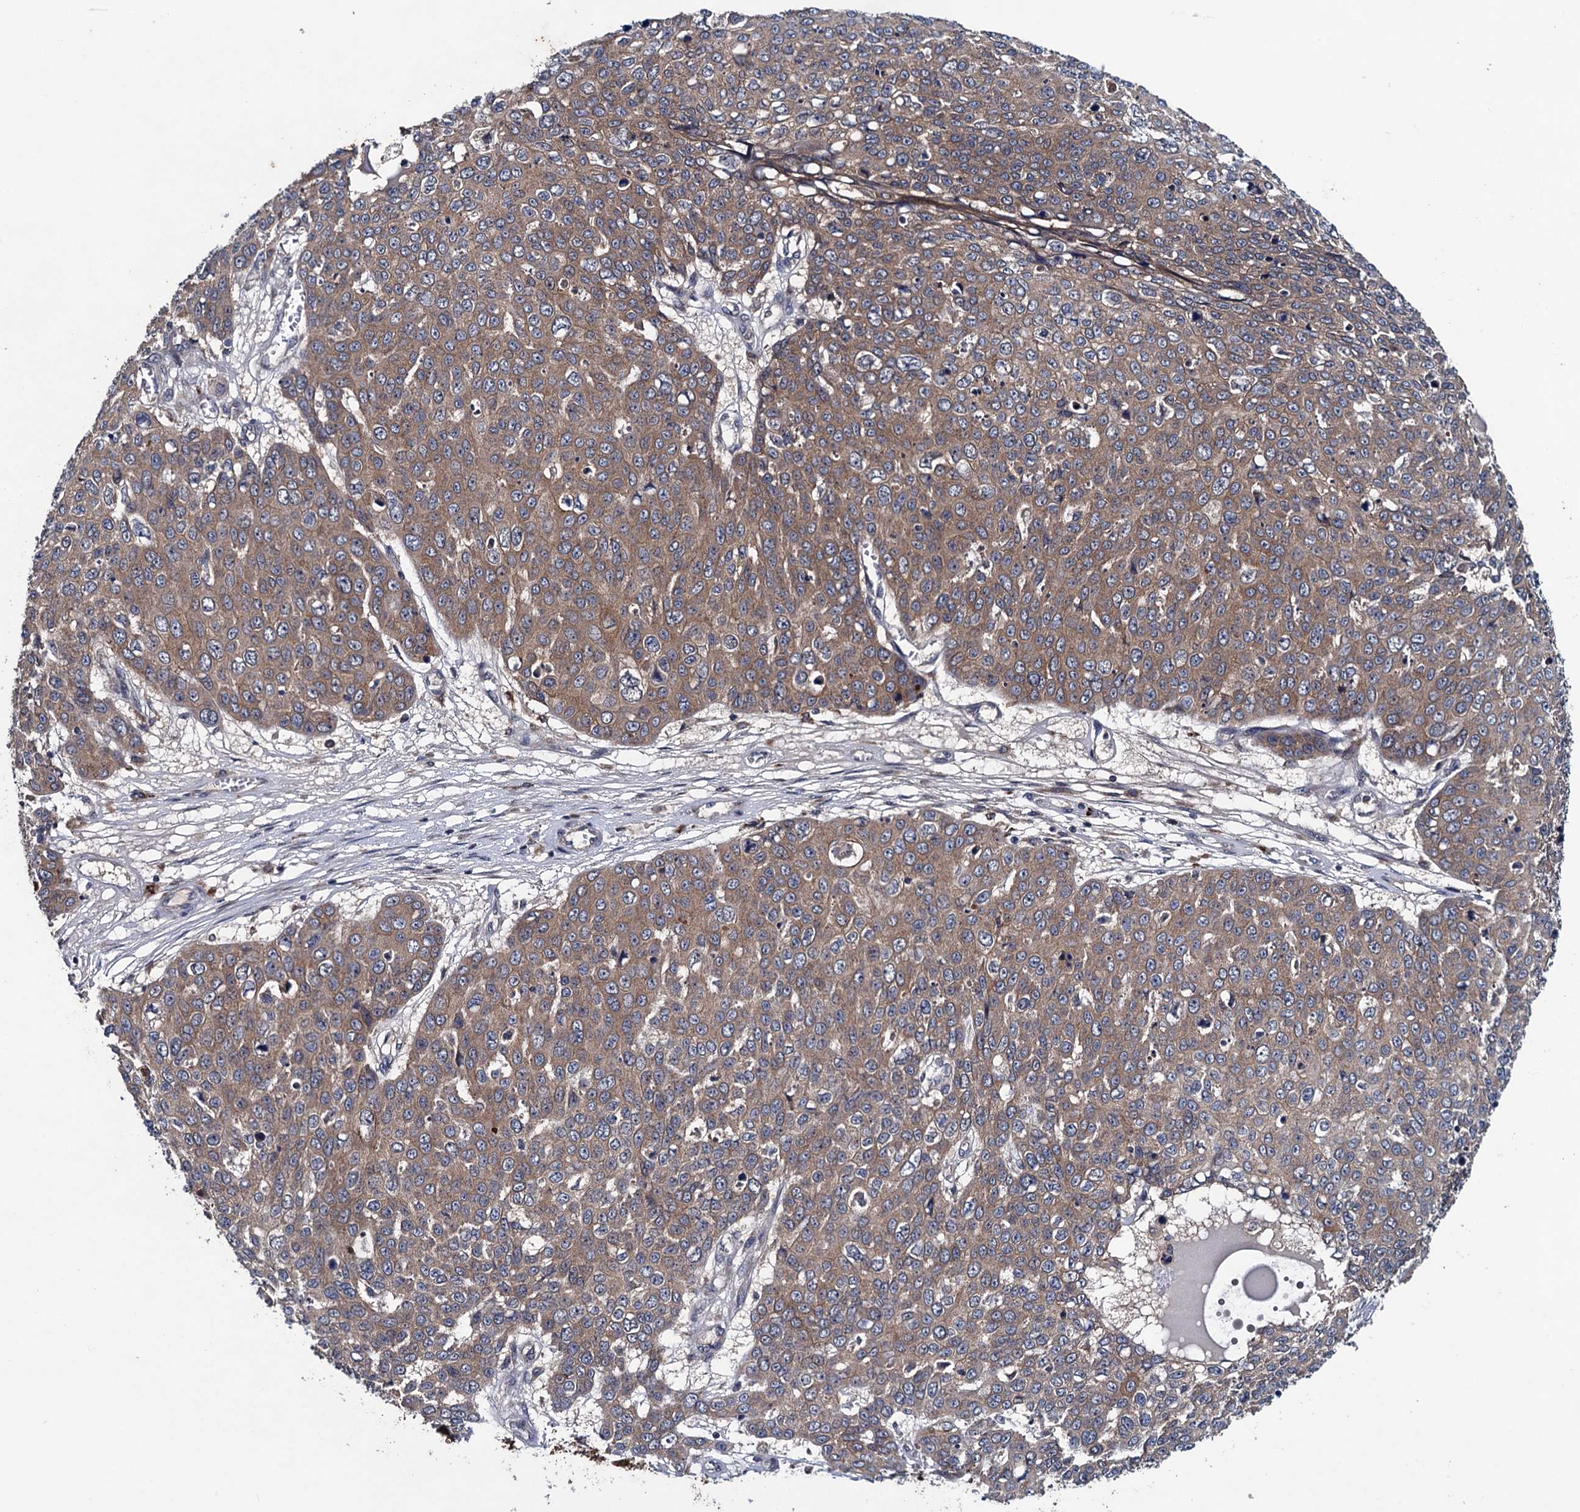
{"staining": {"intensity": "moderate", "quantity": ">75%", "location": "cytoplasmic/membranous"}, "tissue": "skin cancer", "cell_type": "Tumor cells", "image_type": "cancer", "snomed": [{"axis": "morphology", "description": "Normal tissue, NOS"}, {"axis": "morphology", "description": "Squamous cell carcinoma, NOS"}, {"axis": "topography", "description": "Skin"}], "caption": "This micrograph reveals skin squamous cell carcinoma stained with IHC to label a protein in brown. The cytoplasmic/membranous of tumor cells show moderate positivity for the protein. Nuclei are counter-stained blue.", "gene": "BLTP3B", "patient": {"sex": "male", "age": 72}}